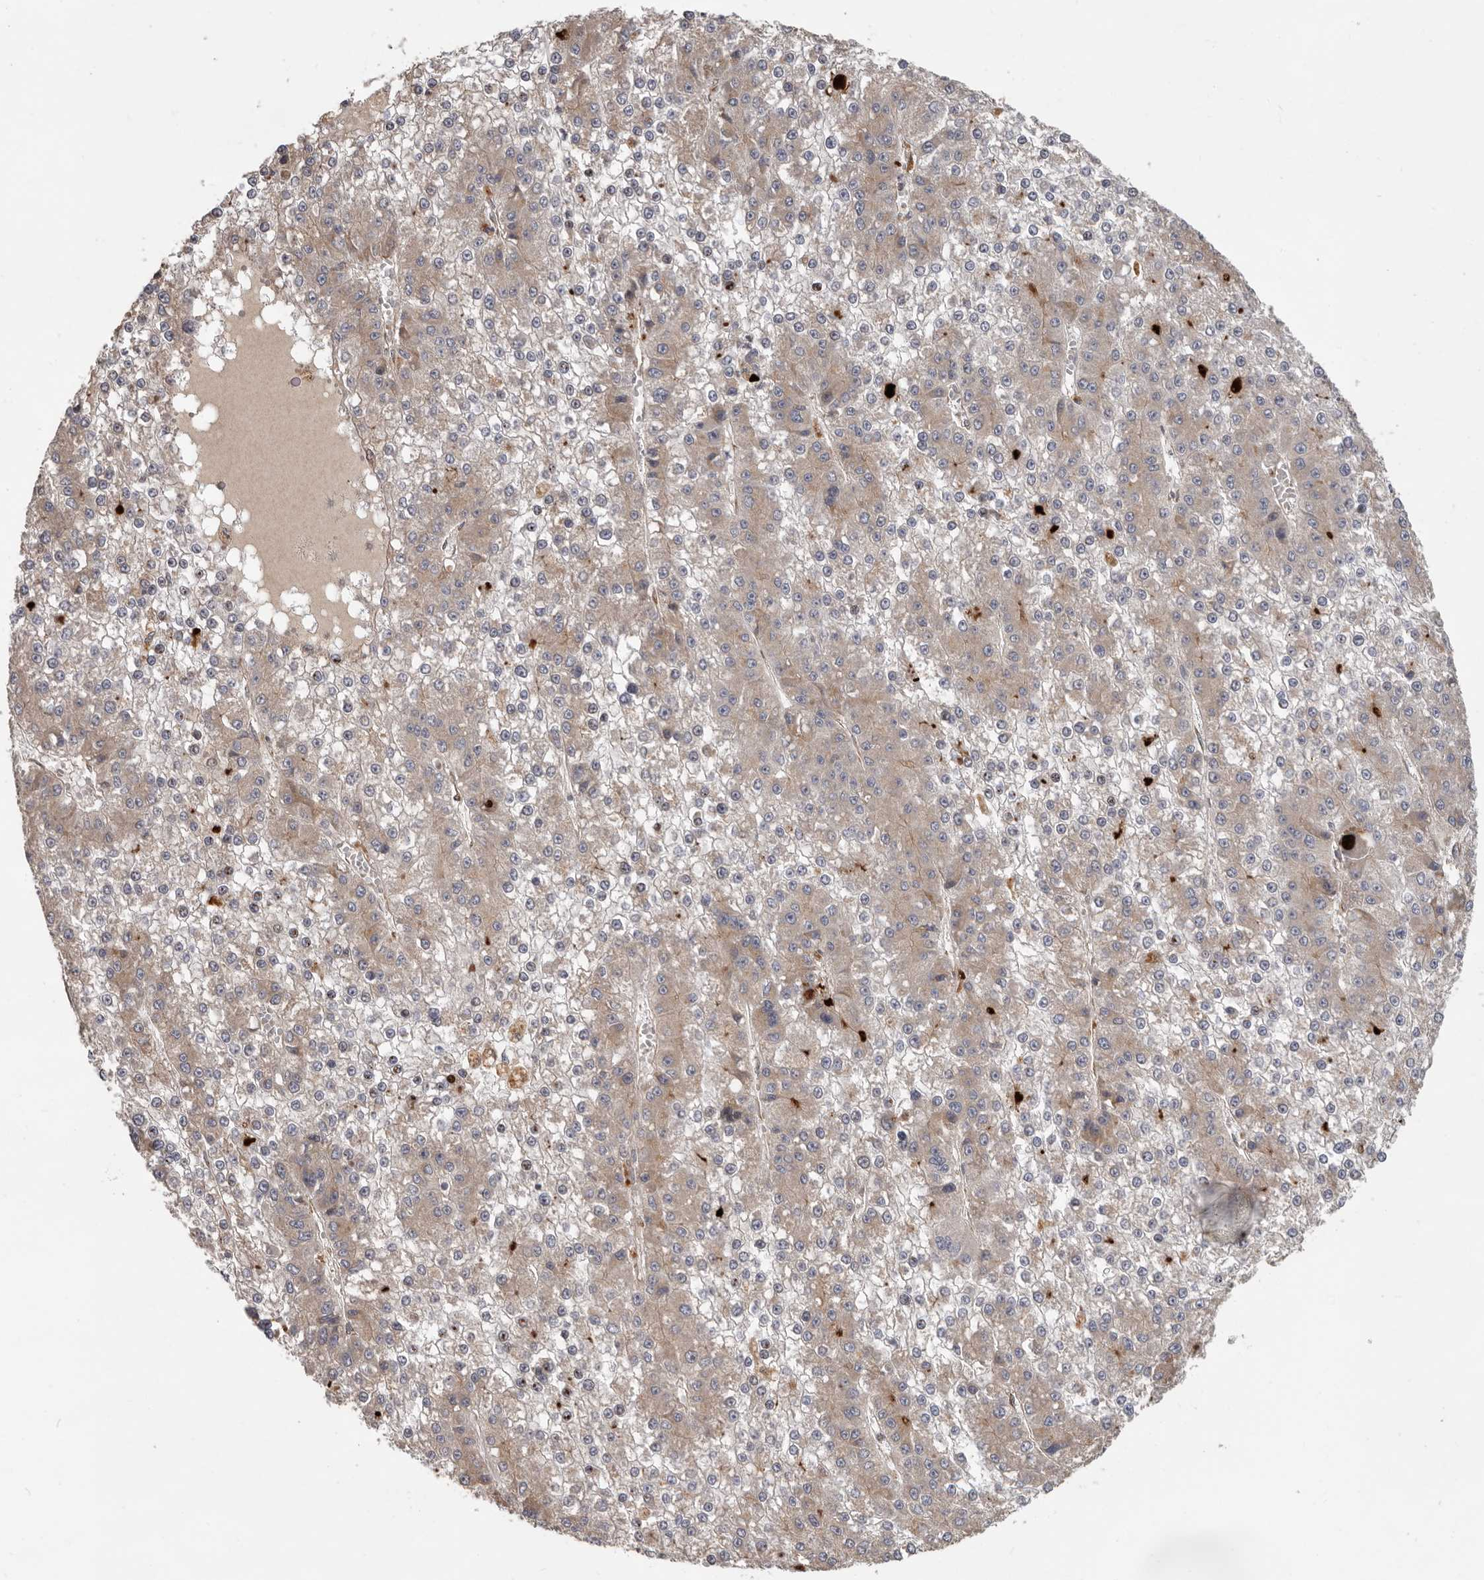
{"staining": {"intensity": "weak", "quantity": "25%-75%", "location": "cytoplasmic/membranous"}, "tissue": "liver cancer", "cell_type": "Tumor cells", "image_type": "cancer", "snomed": [{"axis": "morphology", "description": "Carcinoma, Hepatocellular, NOS"}, {"axis": "topography", "description": "Liver"}], "caption": "Liver cancer (hepatocellular carcinoma) stained with a brown dye displays weak cytoplasmic/membranous positive staining in about 25%-75% of tumor cells.", "gene": "MTF1", "patient": {"sex": "female", "age": 73}}